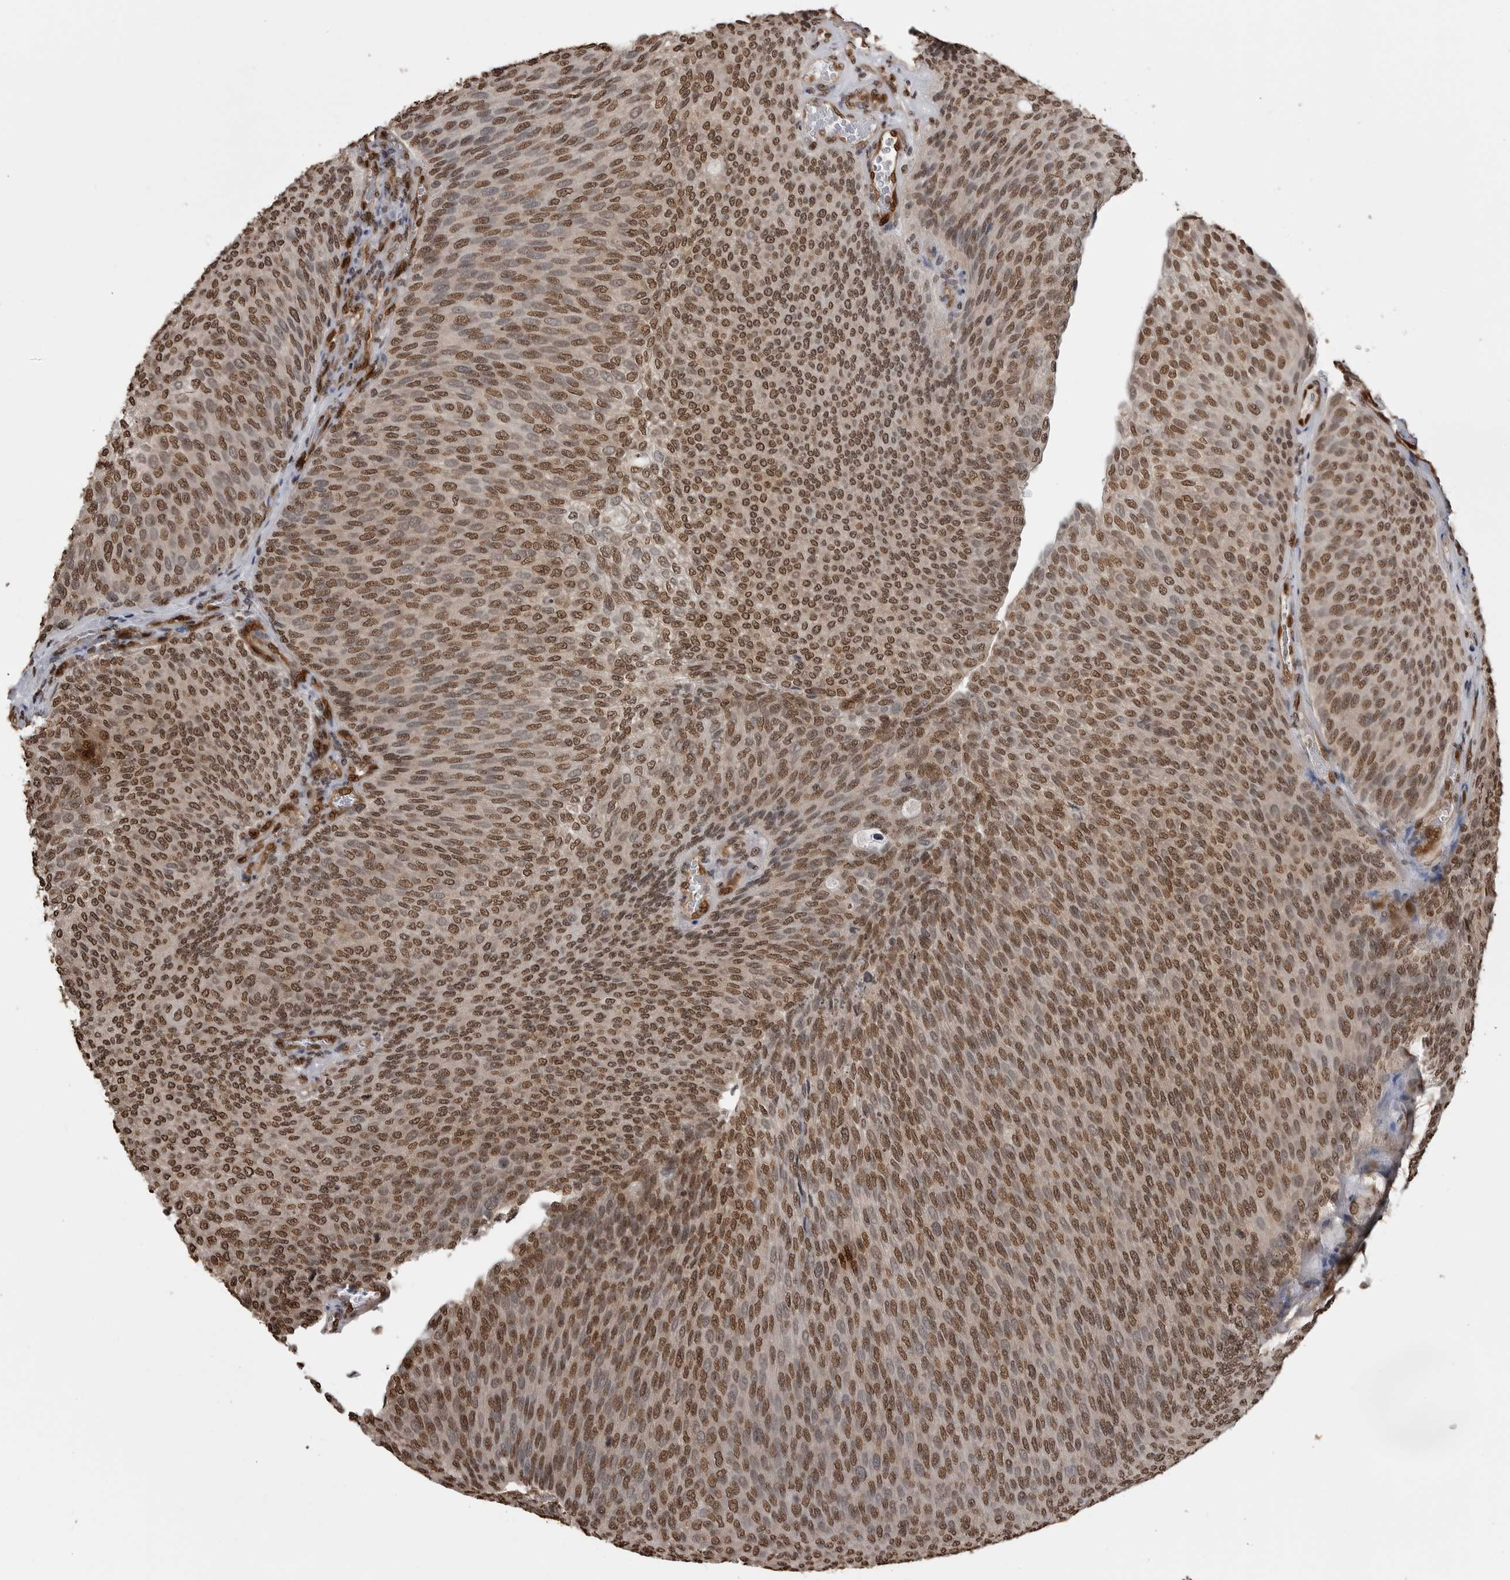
{"staining": {"intensity": "moderate", "quantity": ">75%", "location": "nuclear"}, "tissue": "urothelial cancer", "cell_type": "Tumor cells", "image_type": "cancer", "snomed": [{"axis": "morphology", "description": "Urothelial carcinoma, Low grade"}, {"axis": "topography", "description": "Urinary bladder"}], "caption": "Protein expression analysis of urothelial carcinoma (low-grade) displays moderate nuclear staining in about >75% of tumor cells.", "gene": "SMAD2", "patient": {"sex": "female", "age": 79}}